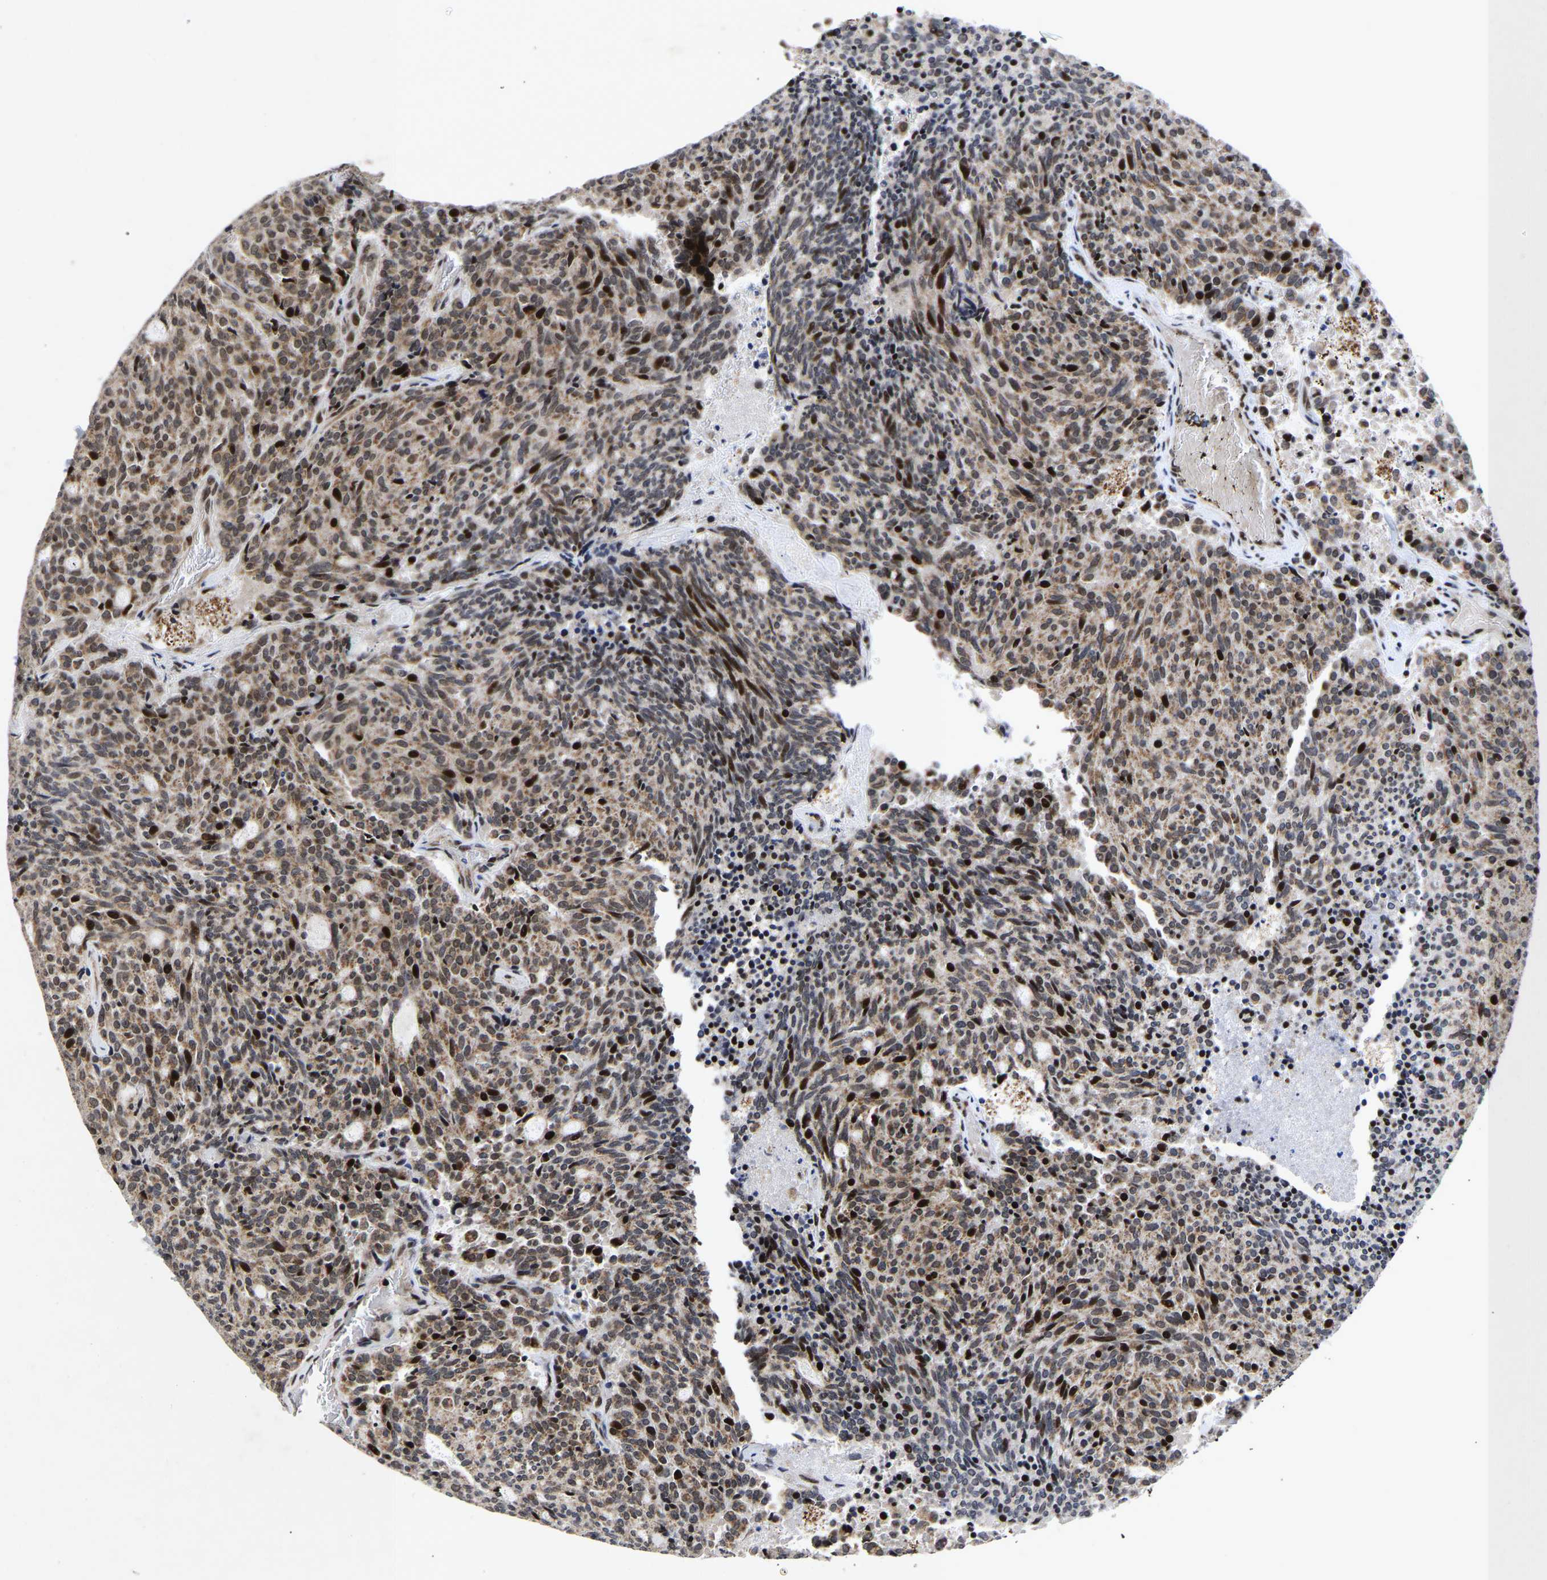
{"staining": {"intensity": "strong", "quantity": ">75%", "location": "cytoplasmic/membranous,nuclear"}, "tissue": "carcinoid", "cell_type": "Tumor cells", "image_type": "cancer", "snomed": [{"axis": "morphology", "description": "Carcinoid, malignant, NOS"}, {"axis": "topography", "description": "Pancreas"}], "caption": "IHC image of human carcinoid stained for a protein (brown), which reveals high levels of strong cytoplasmic/membranous and nuclear expression in about >75% of tumor cells.", "gene": "JUNB", "patient": {"sex": "female", "age": 54}}